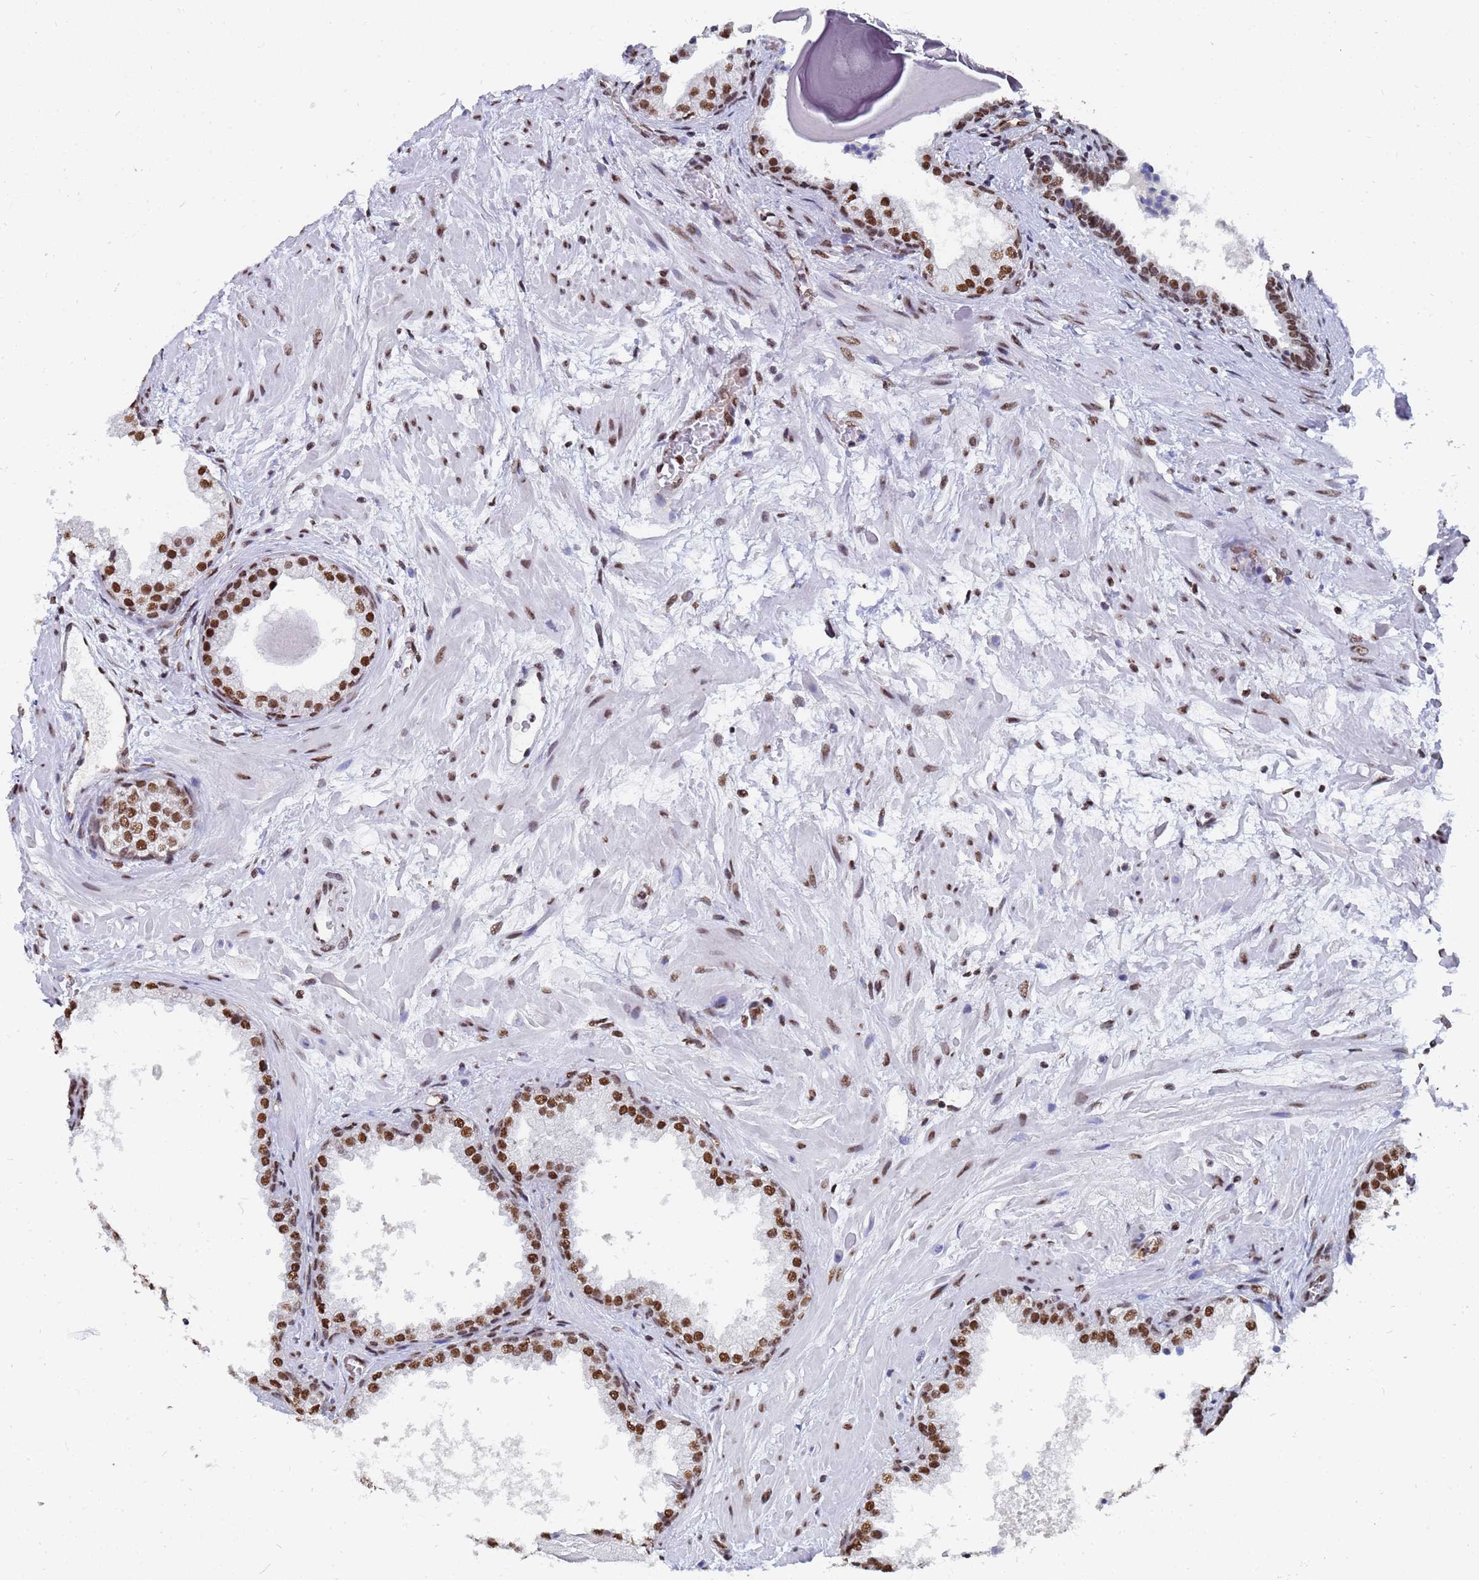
{"staining": {"intensity": "strong", "quantity": ">75%", "location": "nuclear"}, "tissue": "prostate", "cell_type": "Glandular cells", "image_type": "normal", "snomed": [{"axis": "morphology", "description": "Normal tissue, NOS"}, {"axis": "topography", "description": "Prostate"}], "caption": "Immunohistochemical staining of normal prostate shows high levels of strong nuclear staining in about >75% of glandular cells.", "gene": "RAVER2", "patient": {"sex": "male", "age": 48}}